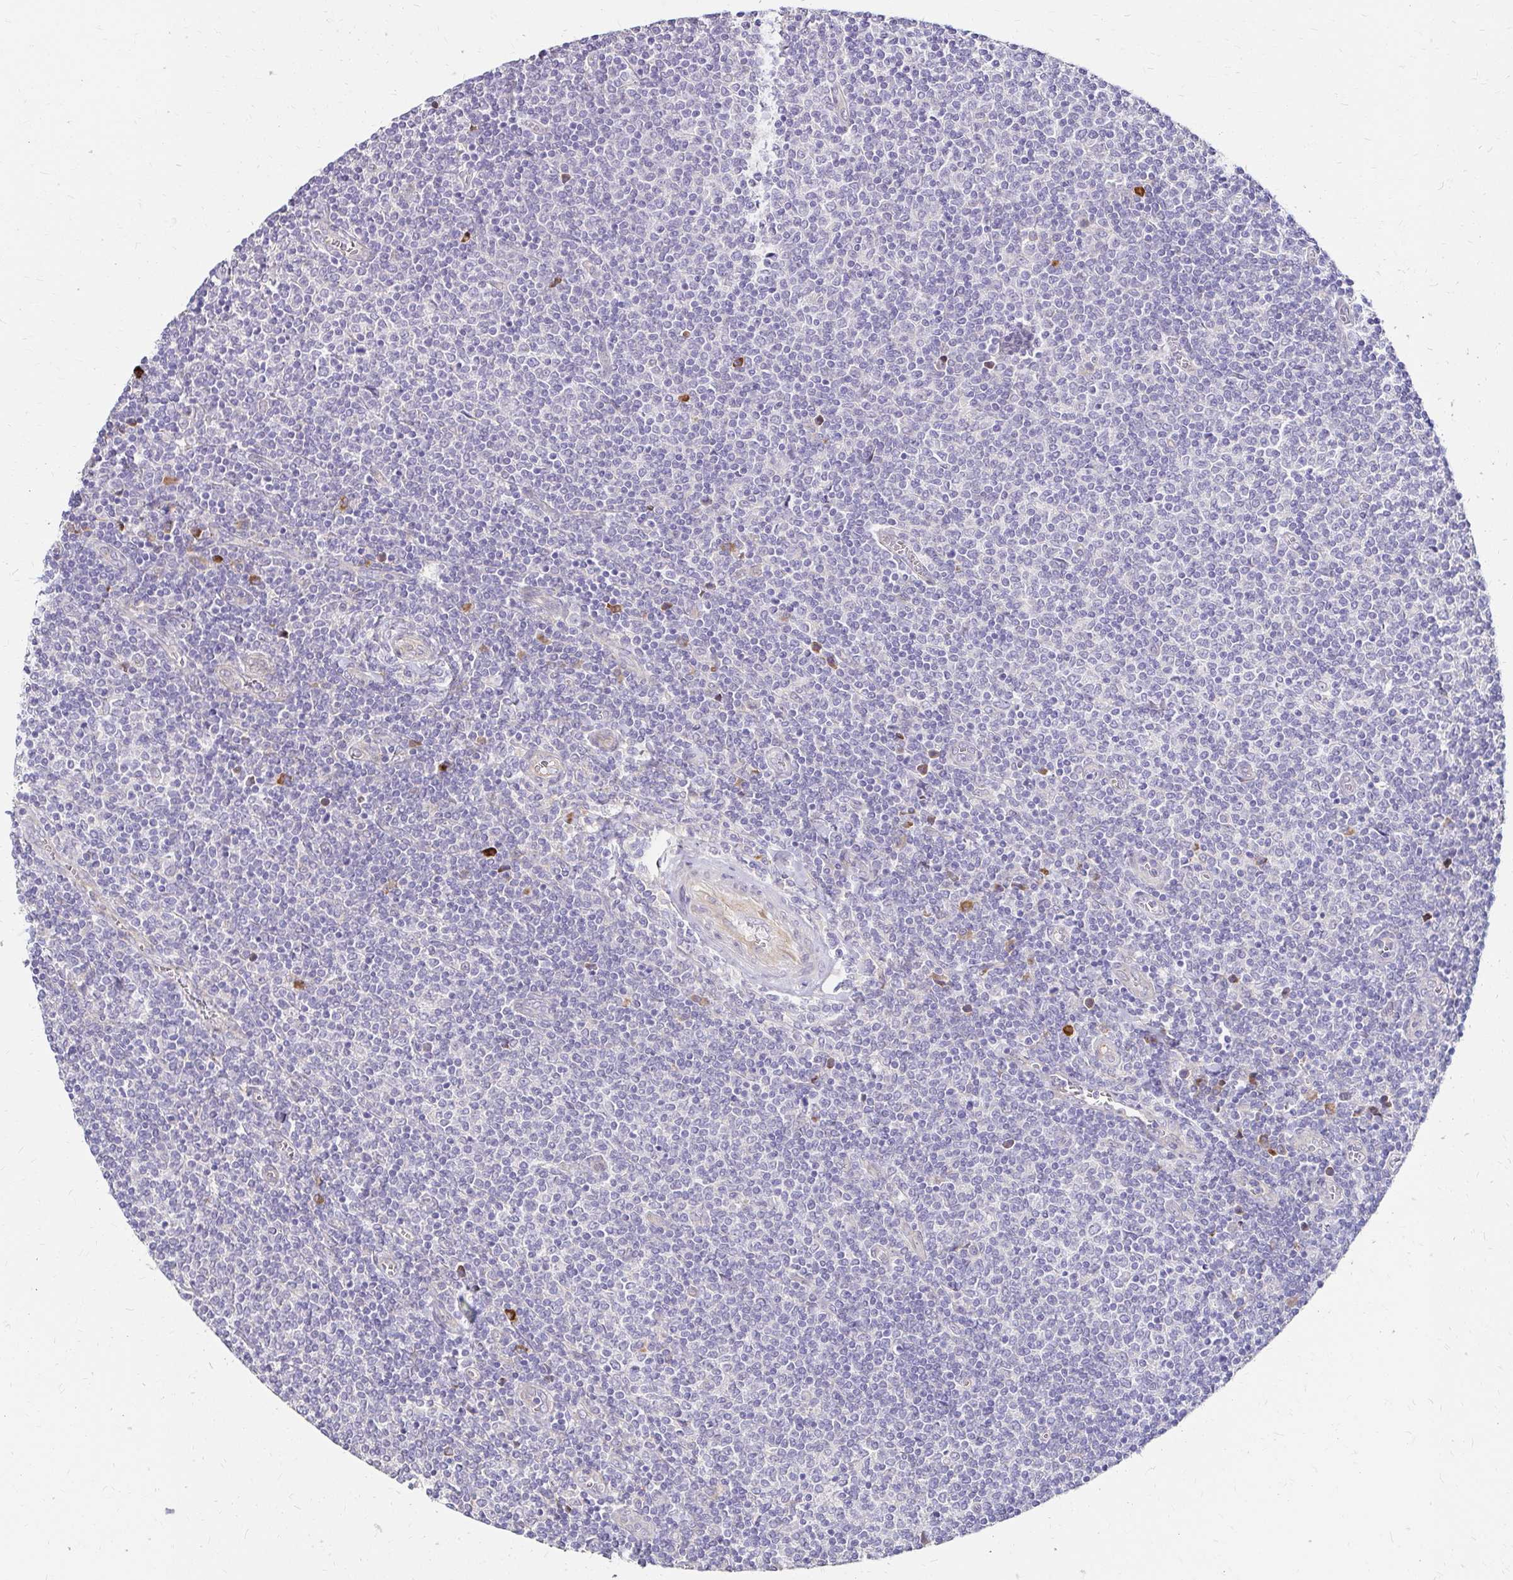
{"staining": {"intensity": "negative", "quantity": "none", "location": "none"}, "tissue": "lymphoma", "cell_type": "Tumor cells", "image_type": "cancer", "snomed": [{"axis": "morphology", "description": "Malignant lymphoma, non-Hodgkin's type, Low grade"}, {"axis": "topography", "description": "Lymph node"}], "caption": "This is an IHC image of human malignant lymphoma, non-Hodgkin's type (low-grade). There is no positivity in tumor cells.", "gene": "PRIMA1", "patient": {"sex": "male", "age": 52}}